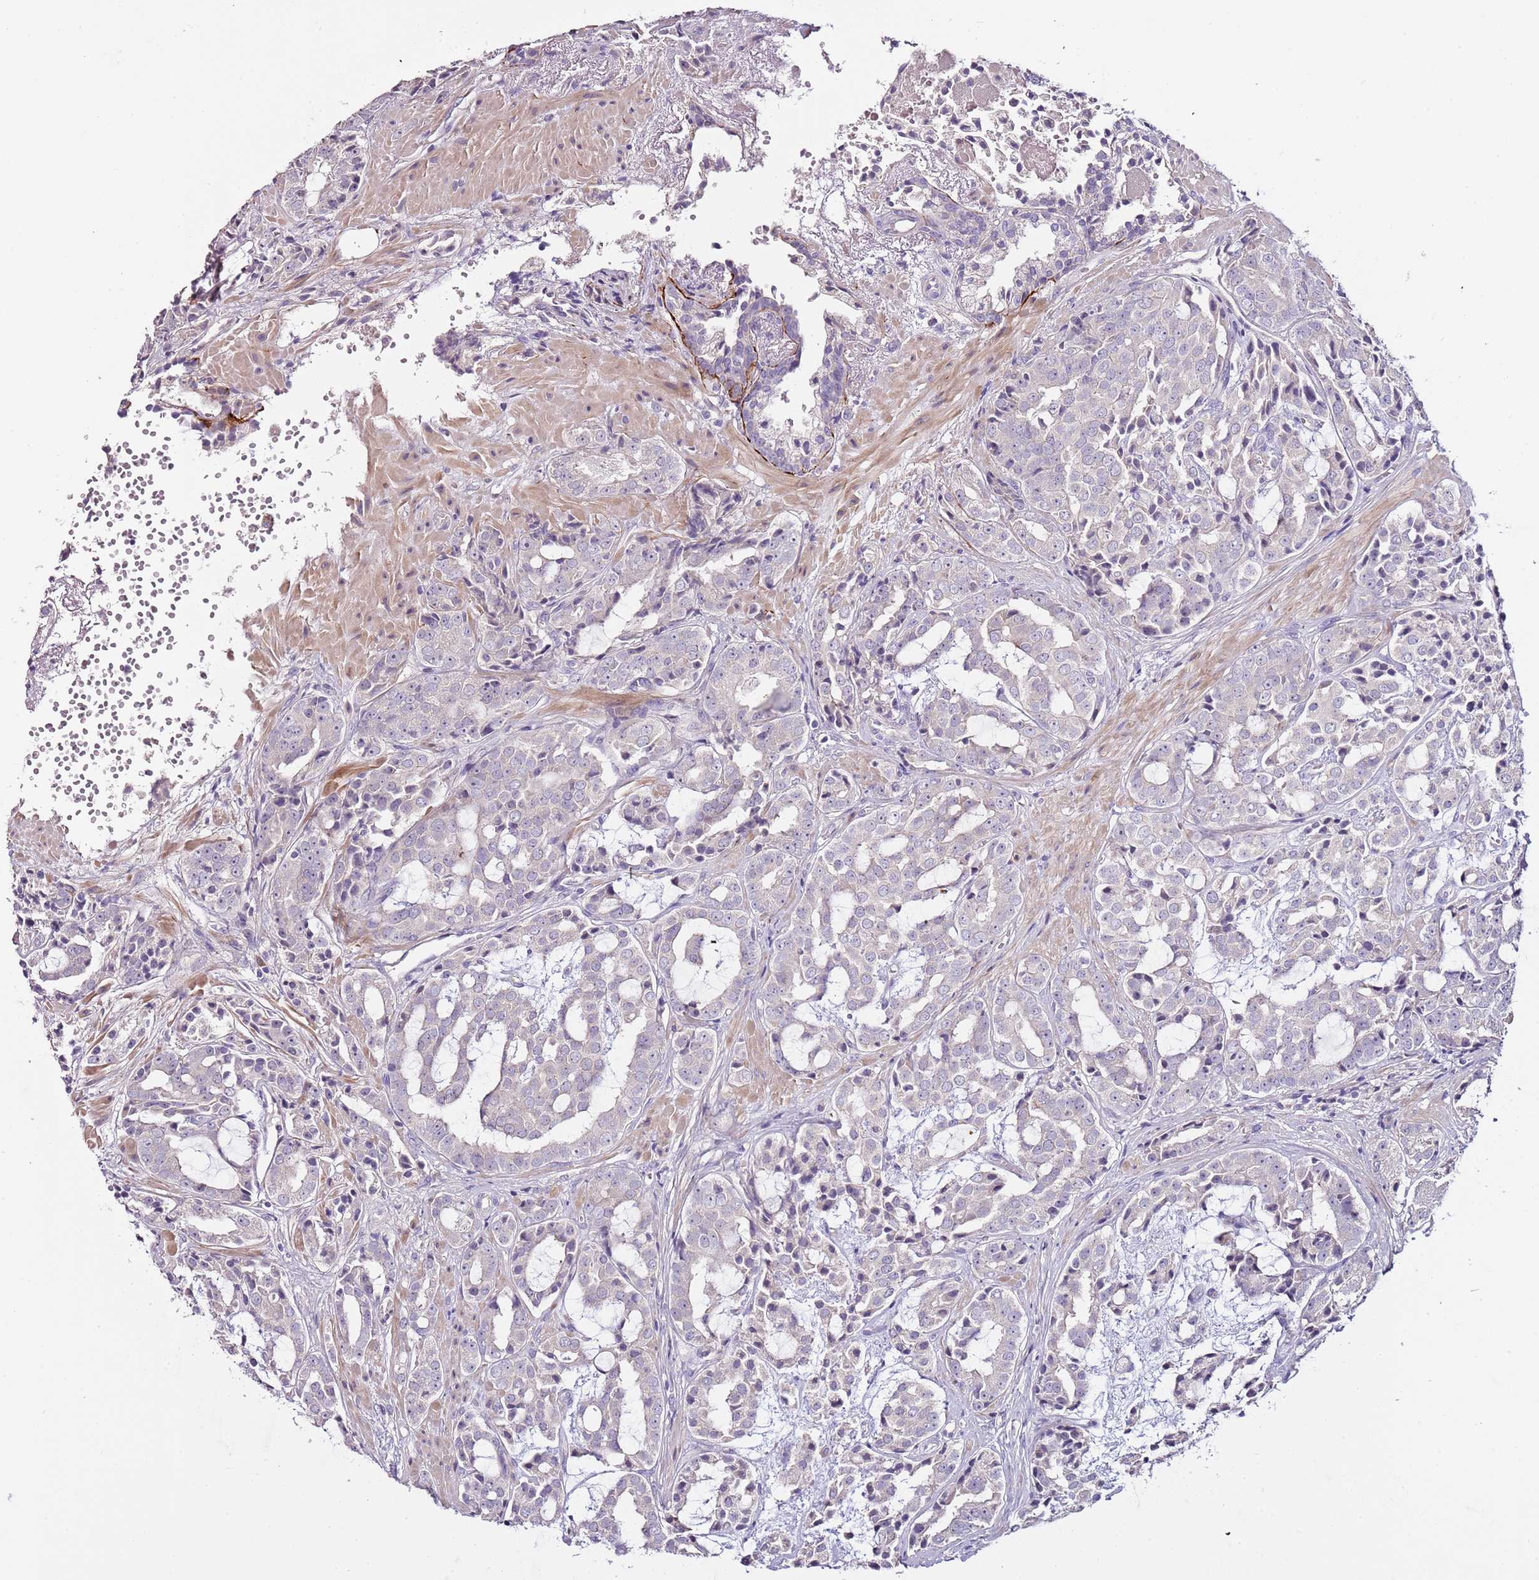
{"staining": {"intensity": "negative", "quantity": "none", "location": "none"}, "tissue": "prostate cancer", "cell_type": "Tumor cells", "image_type": "cancer", "snomed": [{"axis": "morphology", "description": "Adenocarcinoma, High grade"}, {"axis": "topography", "description": "Prostate"}], "caption": "An IHC image of high-grade adenocarcinoma (prostate) is shown. There is no staining in tumor cells of high-grade adenocarcinoma (prostate).", "gene": "NKX2-3", "patient": {"sex": "male", "age": 71}}